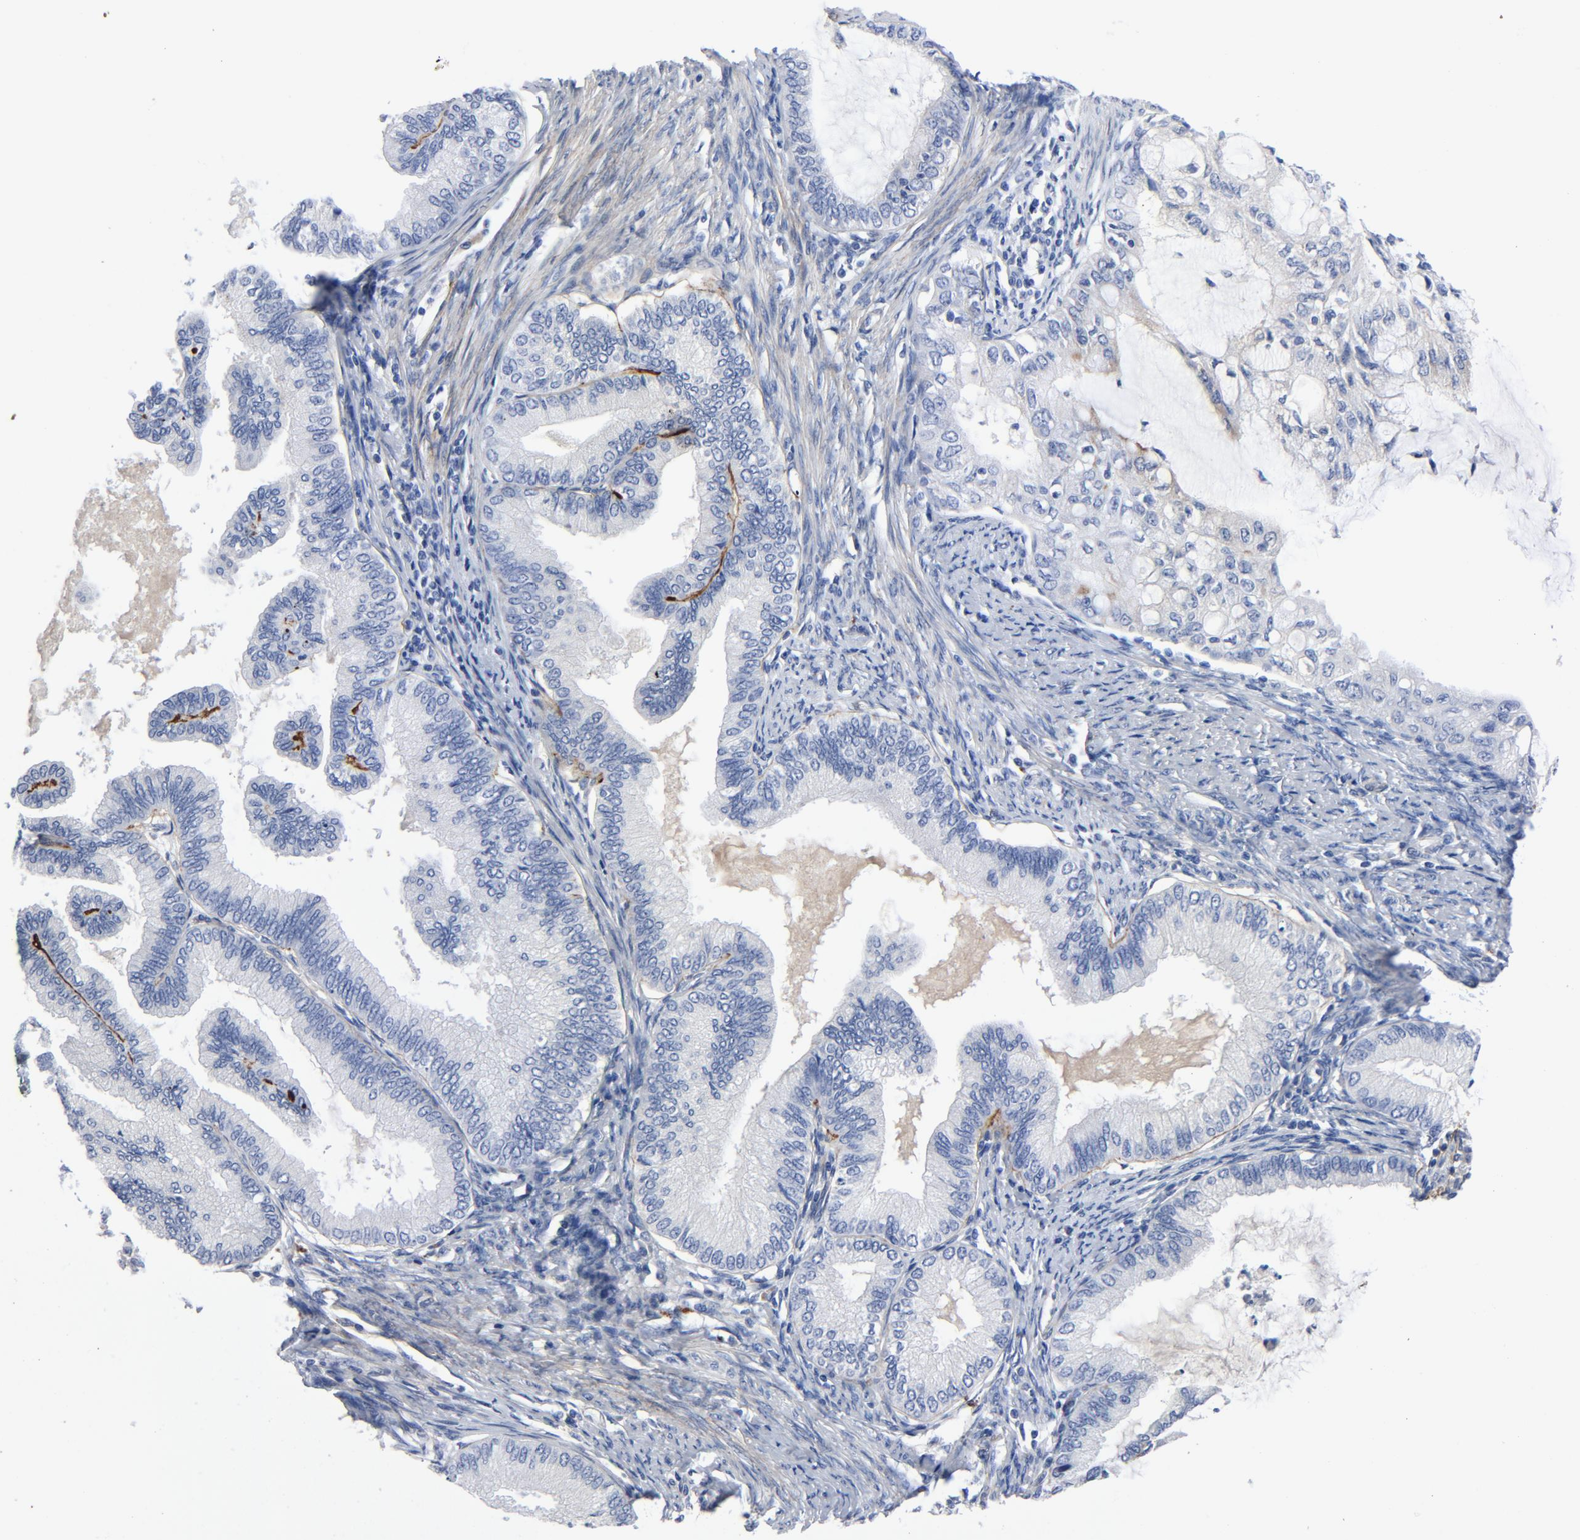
{"staining": {"intensity": "negative", "quantity": "none", "location": "none"}, "tissue": "endometrial cancer", "cell_type": "Tumor cells", "image_type": "cancer", "snomed": [{"axis": "morphology", "description": "Adenocarcinoma, NOS"}, {"axis": "topography", "description": "Endometrium"}], "caption": "Immunohistochemistry (IHC) histopathology image of adenocarcinoma (endometrial) stained for a protein (brown), which exhibits no positivity in tumor cells.", "gene": "LAMC1", "patient": {"sex": "female", "age": 86}}